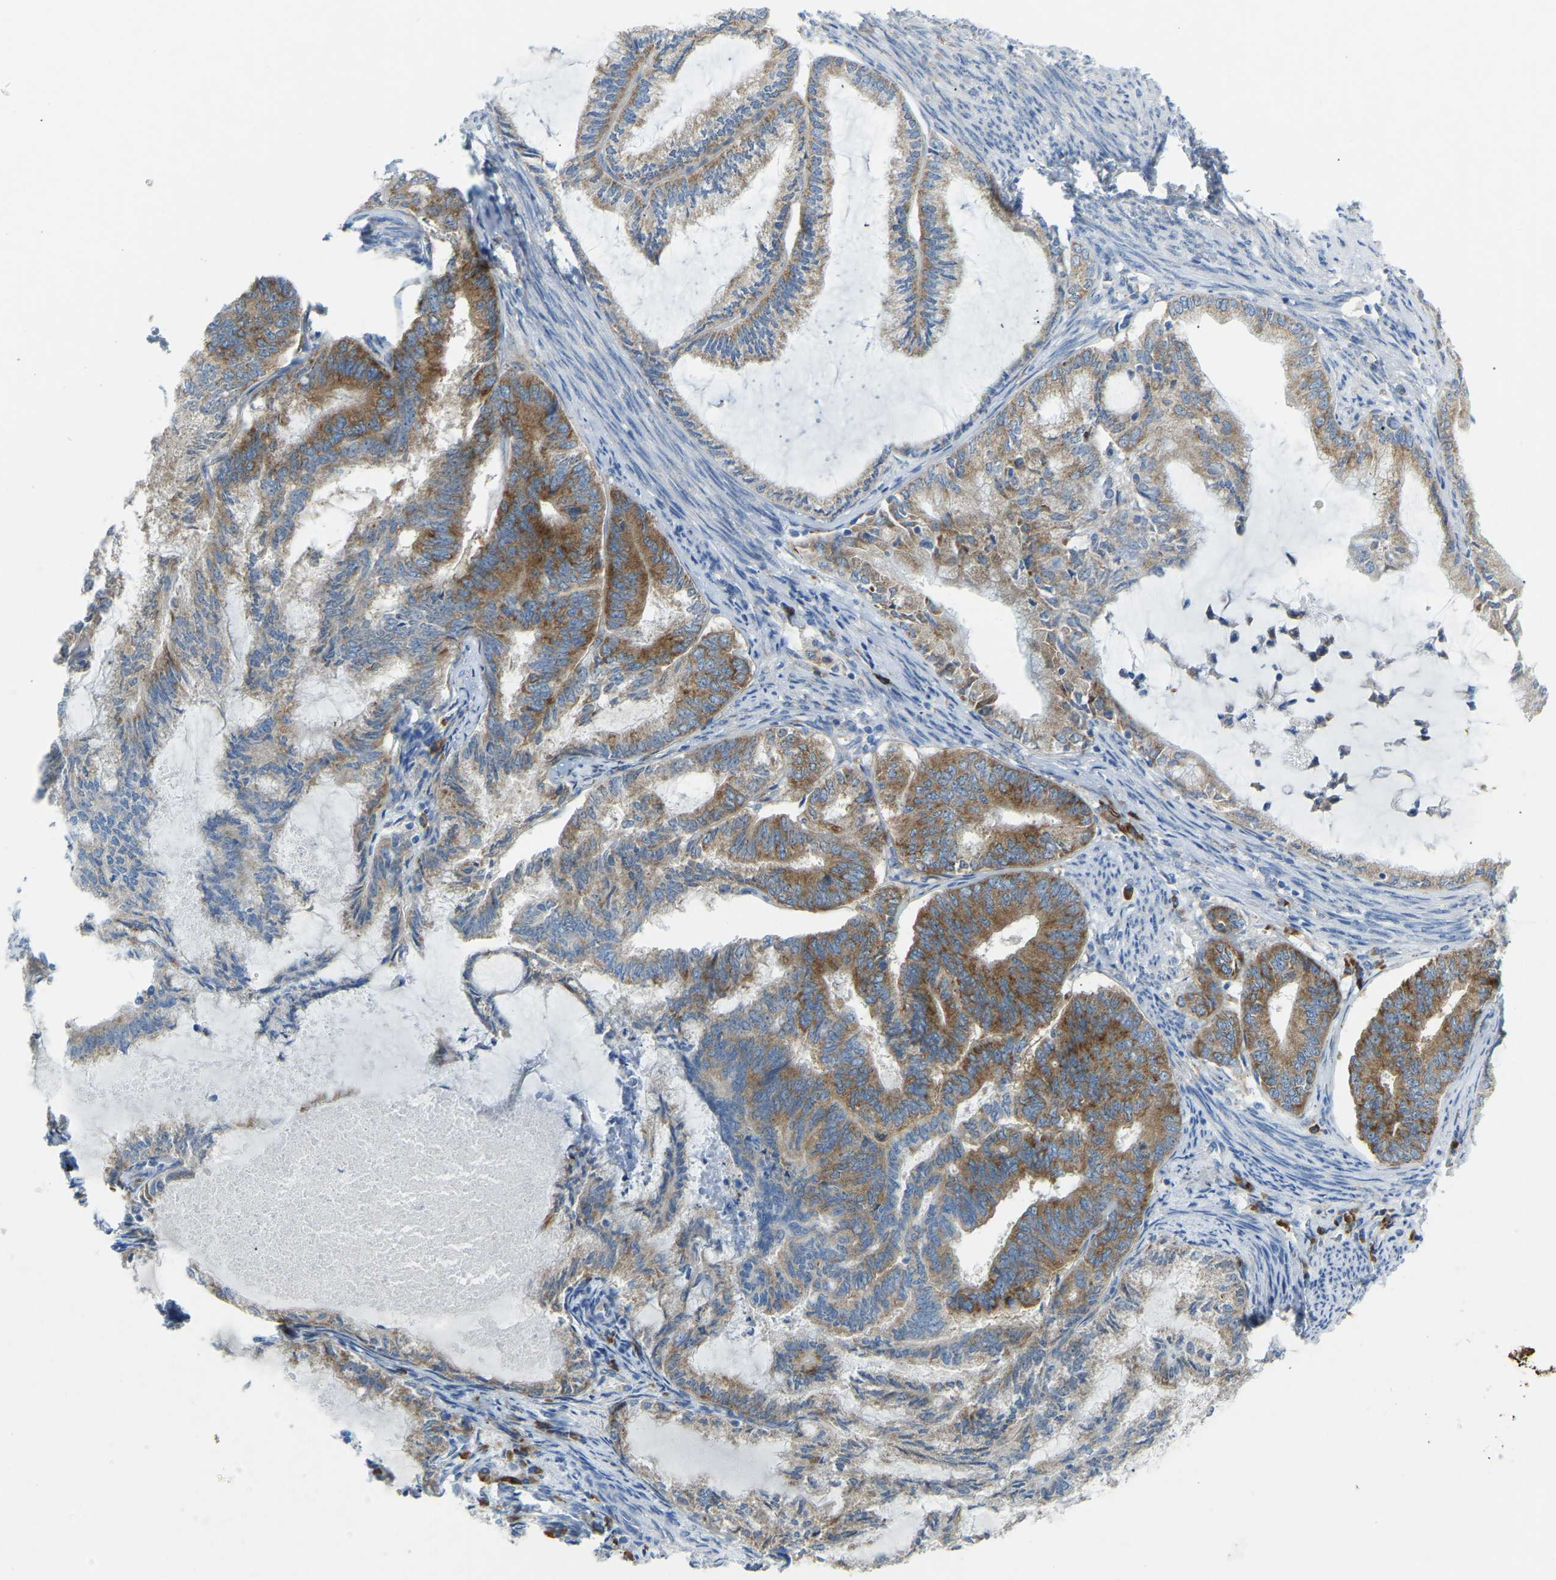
{"staining": {"intensity": "moderate", "quantity": ">75%", "location": "cytoplasmic/membranous"}, "tissue": "endometrial cancer", "cell_type": "Tumor cells", "image_type": "cancer", "snomed": [{"axis": "morphology", "description": "Adenocarcinoma, NOS"}, {"axis": "topography", "description": "Endometrium"}], "caption": "There is medium levels of moderate cytoplasmic/membranous expression in tumor cells of endometrial cancer, as demonstrated by immunohistochemical staining (brown color).", "gene": "SND1", "patient": {"sex": "female", "age": 86}}